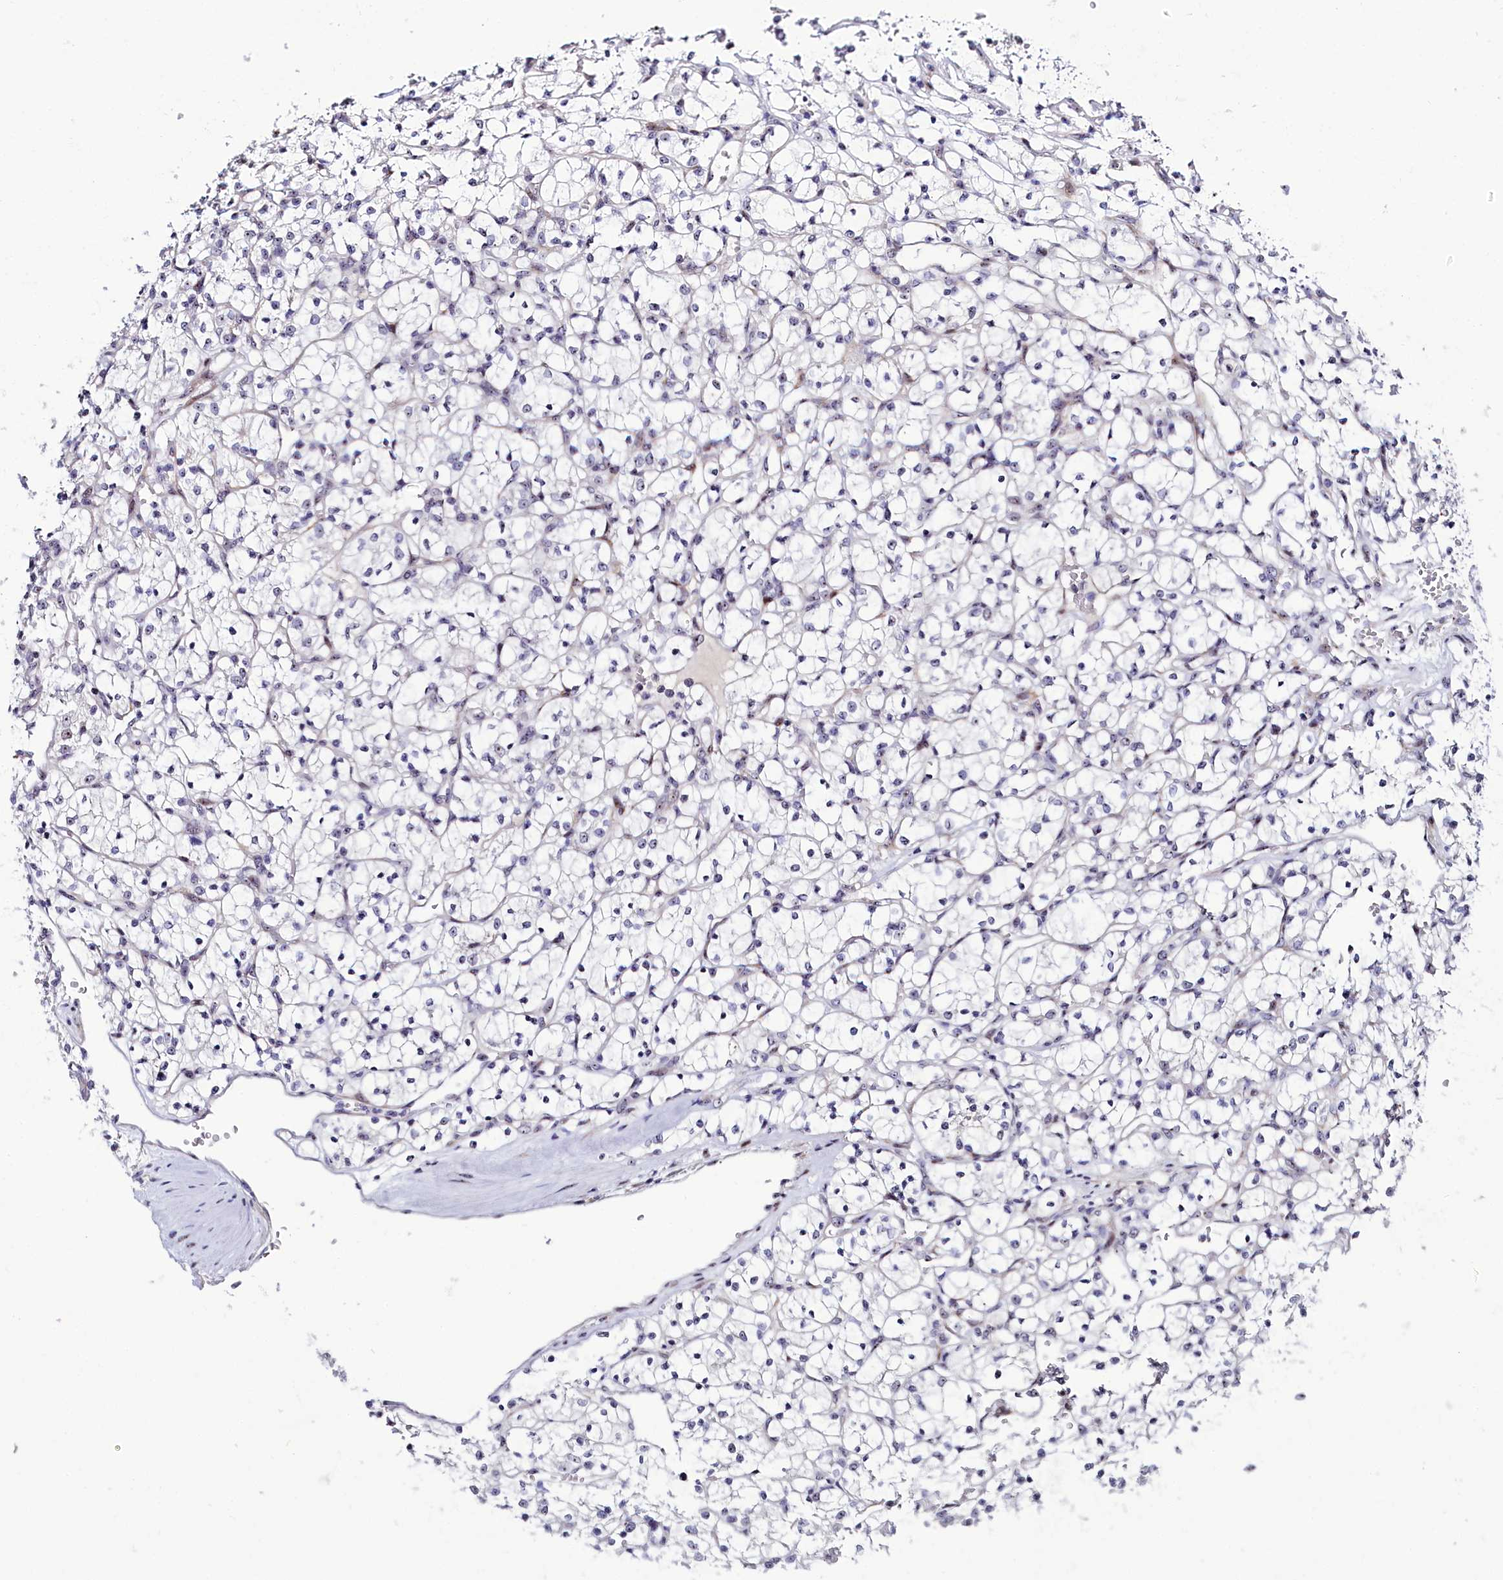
{"staining": {"intensity": "negative", "quantity": "none", "location": "none"}, "tissue": "renal cancer", "cell_type": "Tumor cells", "image_type": "cancer", "snomed": [{"axis": "morphology", "description": "Adenocarcinoma, NOS"}, {"axis": "topography", "description": "Kidney"}], "caption": "A micrograph of renal adenocarcinoma stained for a protein displays no brown staining in tumor cells. (IHC, brightfield microscopy, high magnification).", "gene": "TCOF1", "patient": {"sex": "female", "age": 69}}